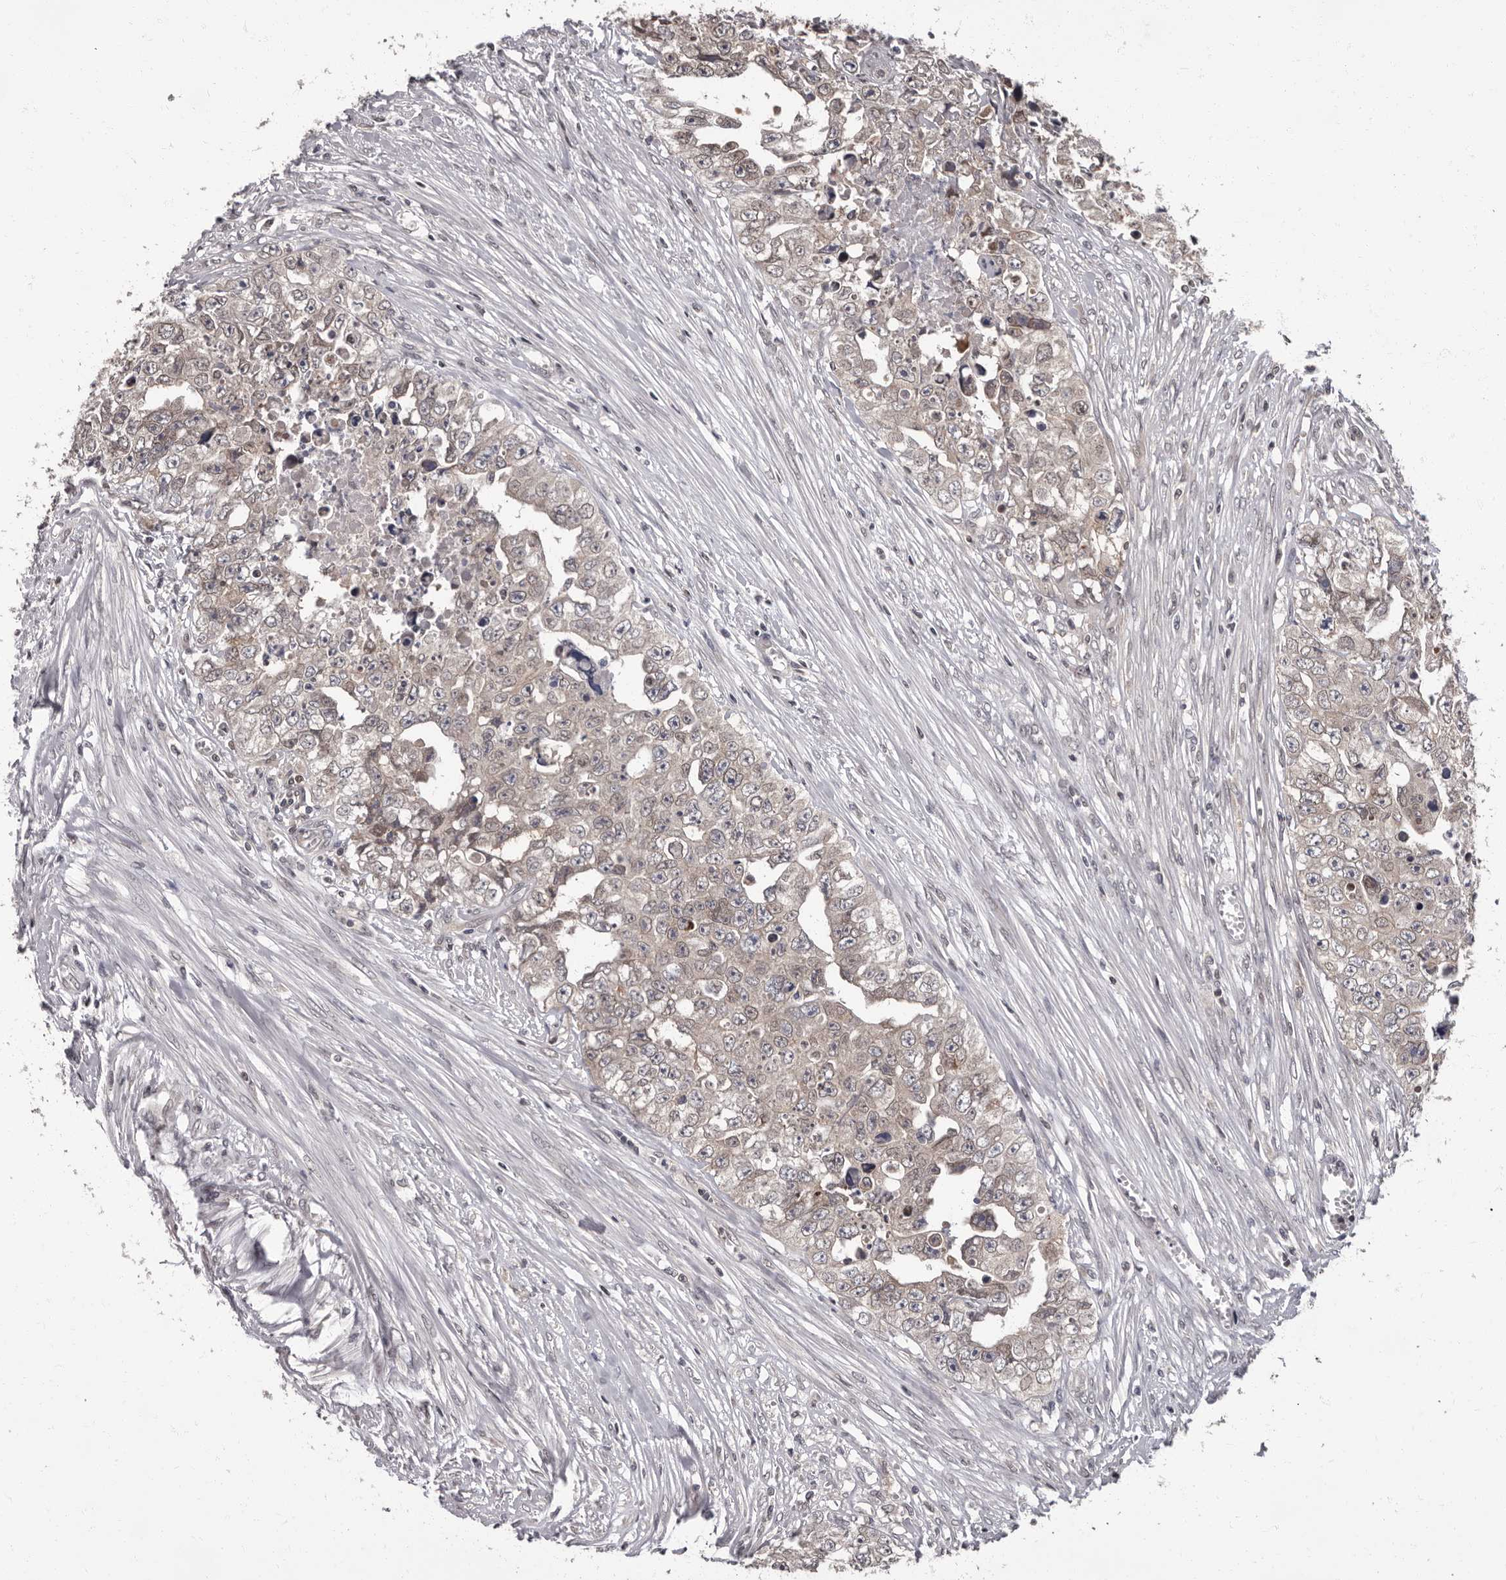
{"staining": {"intensity": "weak", "quantity": "25%-75%", "location": "cytoplasmic/membranous,nuclear"}, "tissue": "testis cancer", "cell_type": "Tumor cells", "image_type": "cancer", "snomed": [{"axis": "morphology", "description": "Seminoma, NOS"}, {"axis": "morphology", "description": "Carcinoma, Embryonal, NOS"}, {"axis": "topography", "description": "Testis"}], "caption": "High-magnification brightfield microscopy of testis embryonal carcinoma stained with DAB (brown) and counterstained with hematoxylin (blue). tumor cells exhibit weak cytoplasmic/membranous and nuclear expression is identified in about25%-75% of cells.", "gene": "C1orf50", "patient": {"sex": "male", "age": 43}}